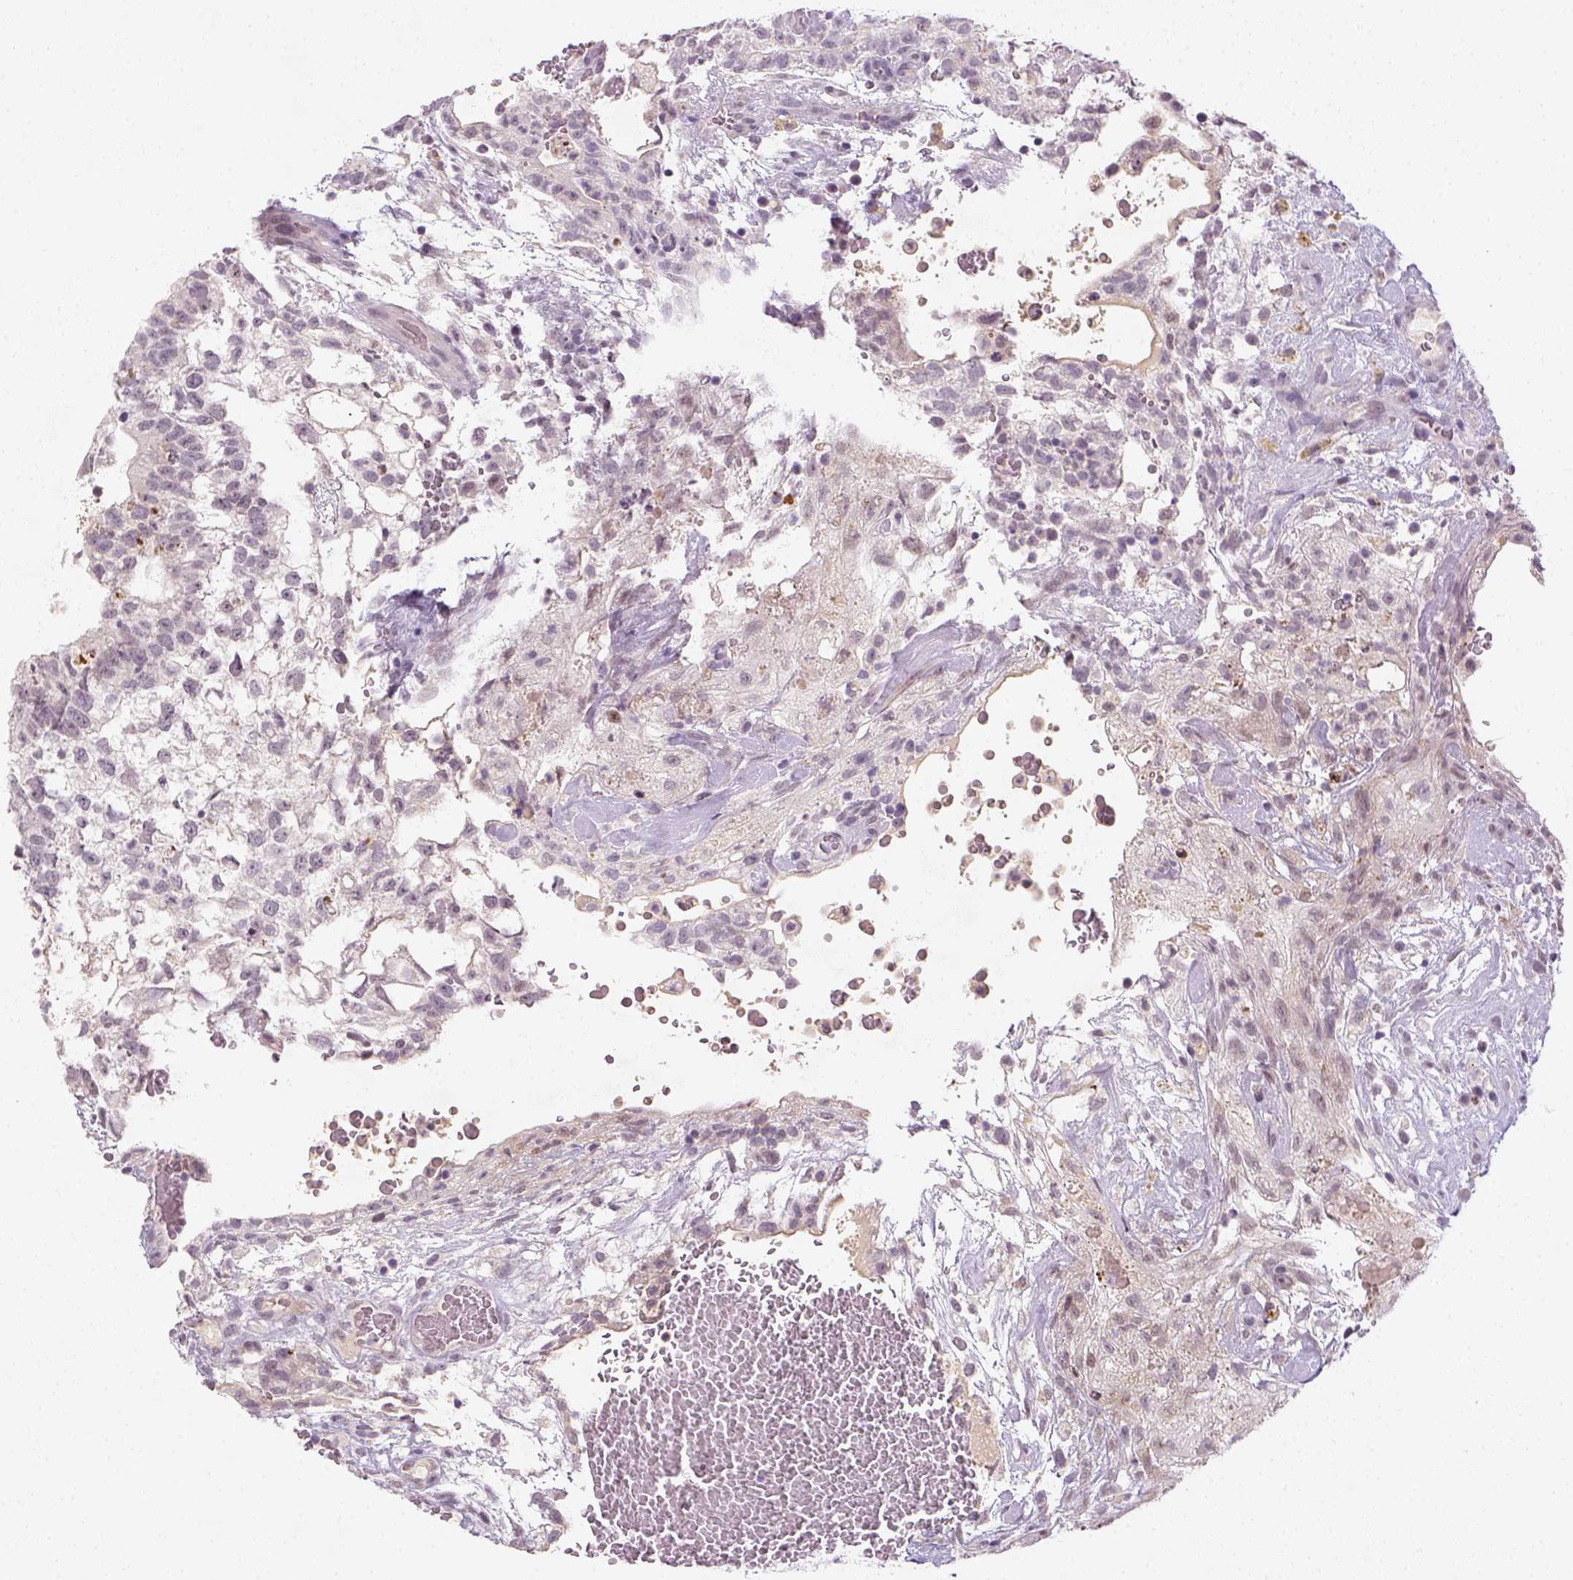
{"staining": {"intensity": "negative", "quantity": "none", "location": "none"}, "tissue": "testis cancer", "cell_type": "Tumor cells", "image_type": "cancer", "snomed": [{"axis": "morphology", "description": "Normal tissue, NOS"}, {"axis": "morphology", "description": "Carcinoma, Embryonal, NOS"}, {"axis": "topography", "description": "Testis"}], "caption": "Immunohistochemical staining of human testis cancer (embryonal carcinoma) shows no significant expression in tumor cells.", "gene": "MAGEB3", "patient": {"sex": "male", "age": 32}}